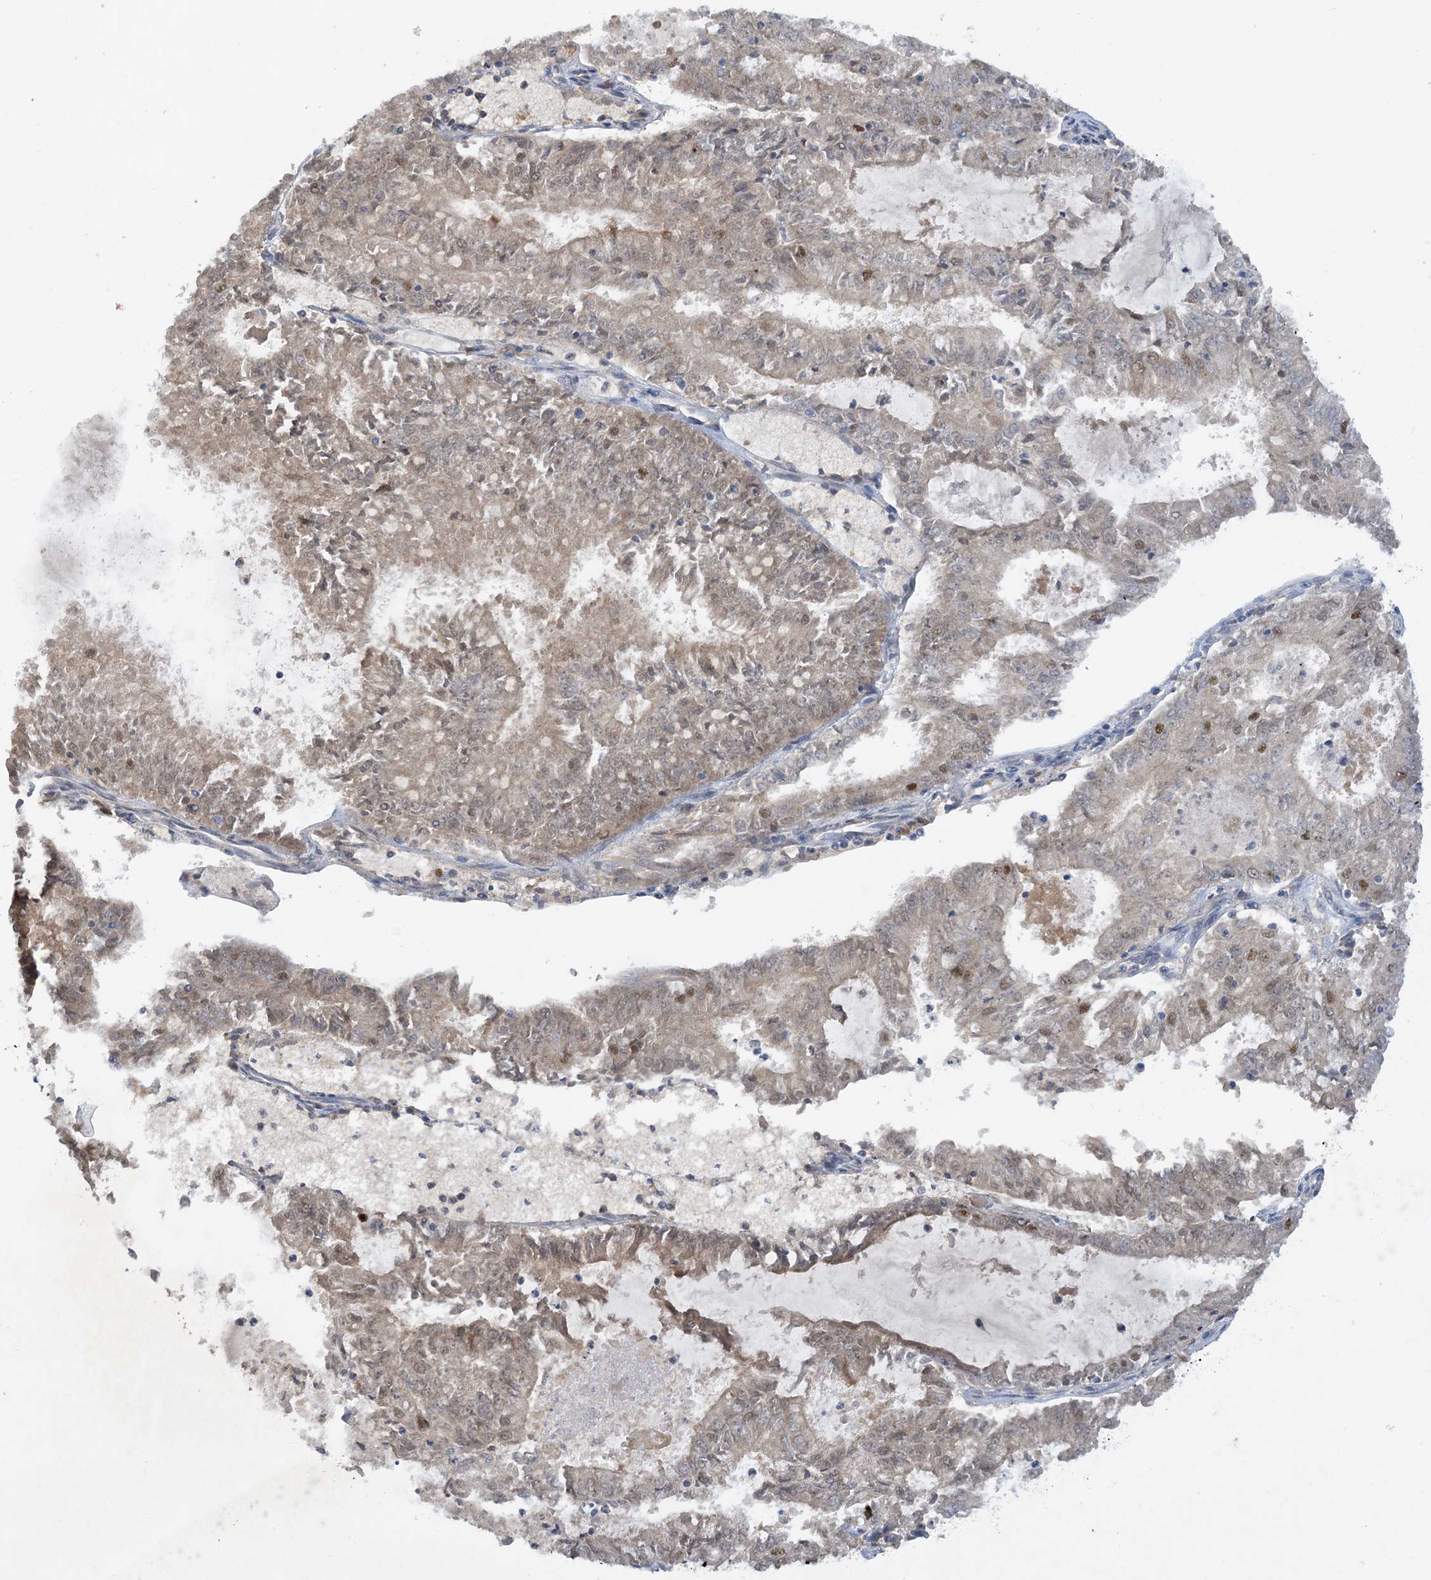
{"staining": {"intensity": "weak", "quantity": "25%-75%", "location": "cytoplasmic/membranous,nuclear"}, "tissue": "endometrial cancer", "cell_type": "Tumor cells", "image_type": "cancer", "snomed": [{"axis": "morphology", "description": "Adenocarcinoma, NOS"}, {"axis": "topography", "description": "Endometrium"}], "caption": "The image reveals staining of adenocarcinoma (endometrial), revealing weak cytoplasmic/membranous and nuclear protein positivity (brown color) within tumor cells. (DAB IHC, brown staining for protein, blue staining for nuclei).", "gene": "UBE2E1", "patient": {"sex": "female", "age": 57}}